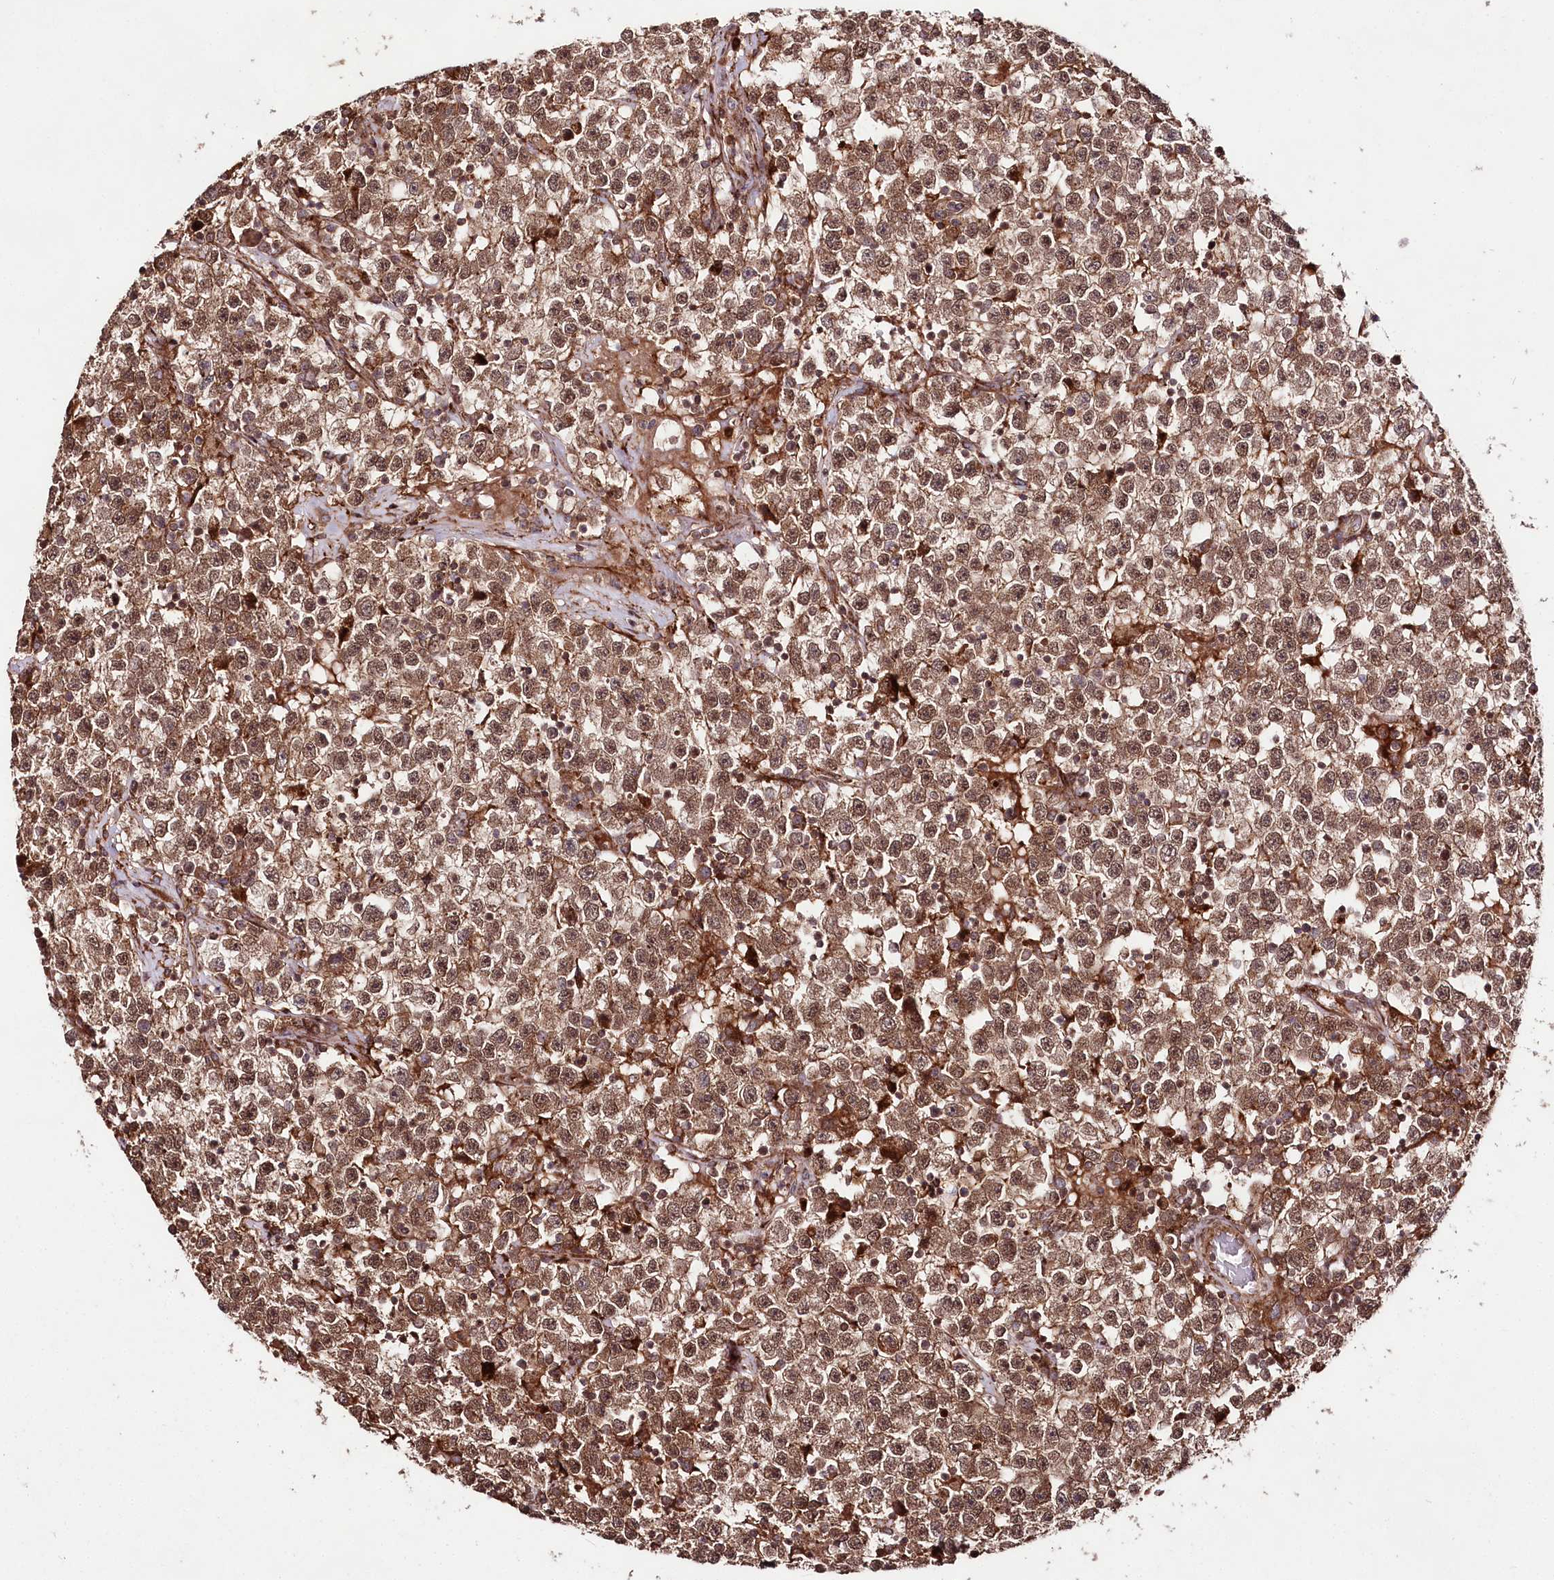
{"staining": {"intensity": "moderate", "quantity": ">75%", "location": "cytoplasmic/membranous,nuclear"}, "tissue": "testis cancer", "cell_type": "Tumor cells", "image_type": "cancer", "snomed": [{"axis": "morphology", "description": "Seminoma, NOS"}, {"axis": "topography", "description": "Testis"}], "caption": "Immunohistochemistry of testis cancer displays medium levels of moderate cytoplasmic/membranous and nuclear positivity in about >75% of tumor cells.", "gene": "PHLDB1", "patient": {"sex": "male", "age": 22}}